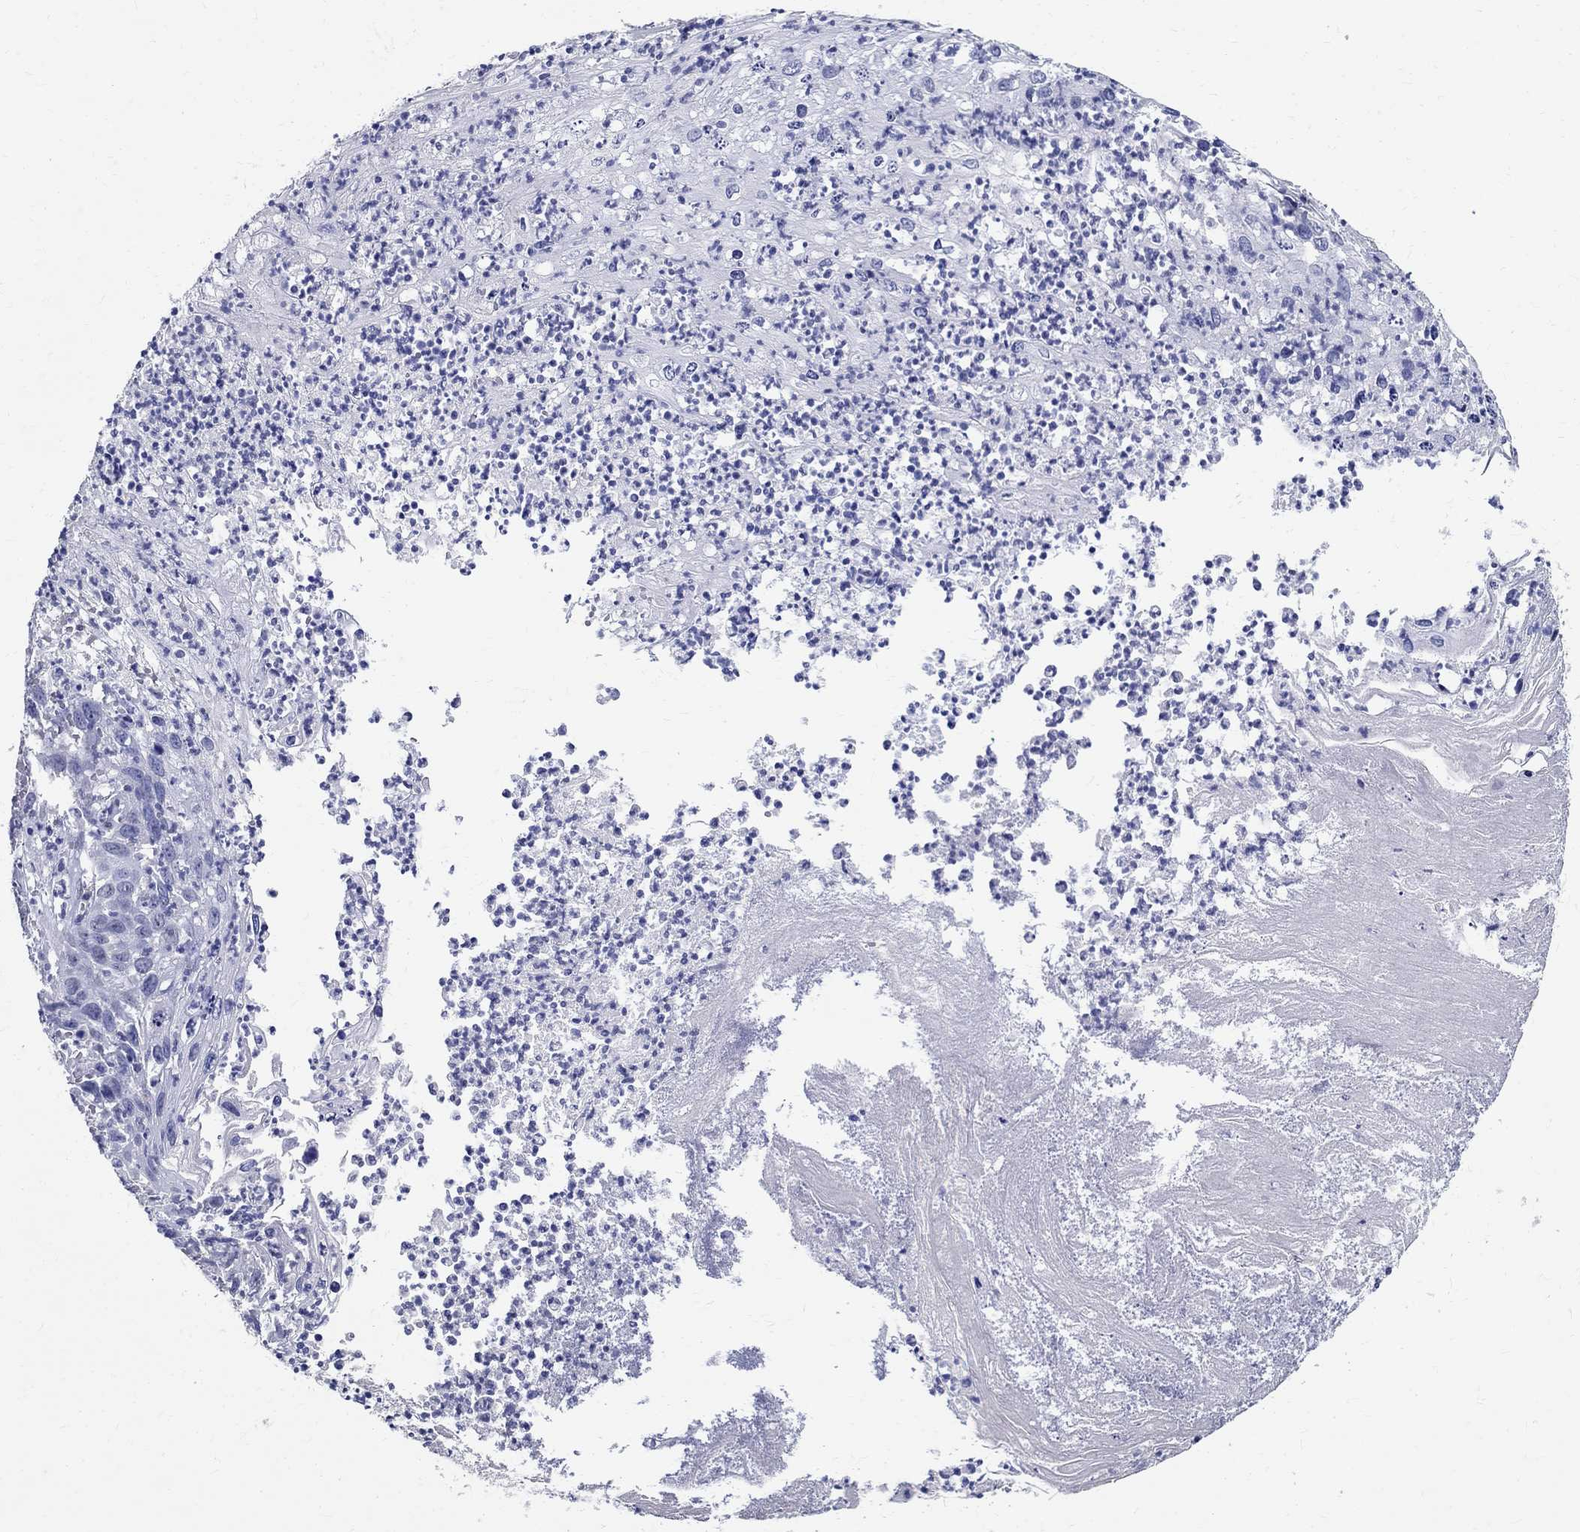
{"staining": {"intensity": "negative", "quantity": "none", "location": "none"}, "tissue": "skin cancer", "cell_type": "Tumor cells", "image_type": "cancer", "snomed": [{"axis": "morphology", "description": "Squamous cell carcinoma, NOS"}, {"axis": "topography", "description": "Skin"}], "caption": "IHC photomicrograph of neoplastic tissue: skin squamous cell carcinoma stained with DAB (3,3'-diaminobenzidine) shows no significant protein positivity in tumor cells. Nuclei are stained in blue.", "gene": "TSPAN16", "patient": {"sex": "male", "age": 92}}